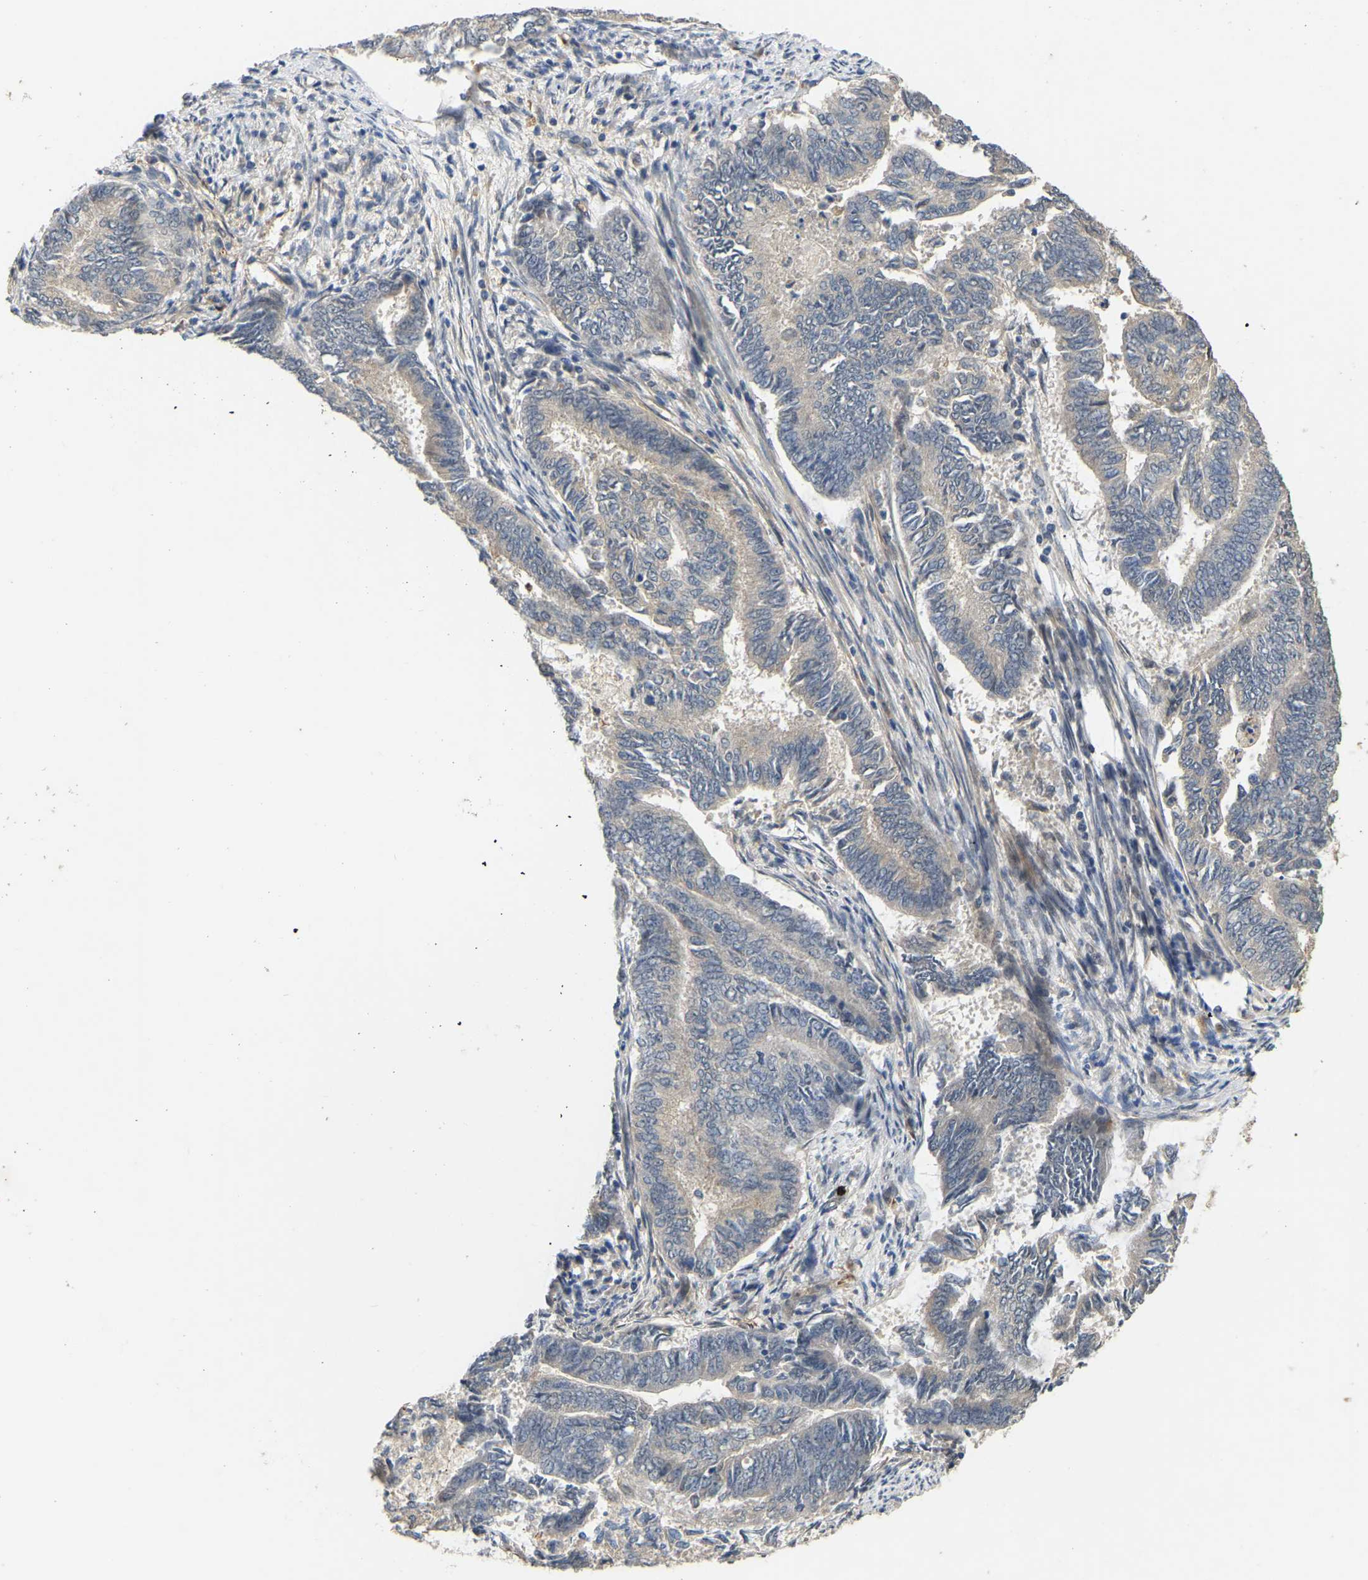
{"staining": {"intensity": "negative", "quantity": "none", "location": "none"}, "tissue": "endometrial cancer", "cell_type": "Tumor cells", "image_type": "cancer", "snomed": [{"axis": "morphology", "description": "Adenocarcinoma, NOS"}, {"axis": "topography", "description": "Endometrium"}], "caption": "Immunohistochemistry image of neoplastic tissue: endometrial adenocarcinoma stained with DAB (3,3'-diaminobenzidine) displays no significant protein expression in tumor cells. (Stains: DAB (3,3'-diaminobenzidine) immunohistochemistry (IHC) with hematoxylin counter stain, Microscopy: brightfield microscopy at high magnification).", "gene": "LIMK2", "patient": {"sex": "female", "age": 86}}